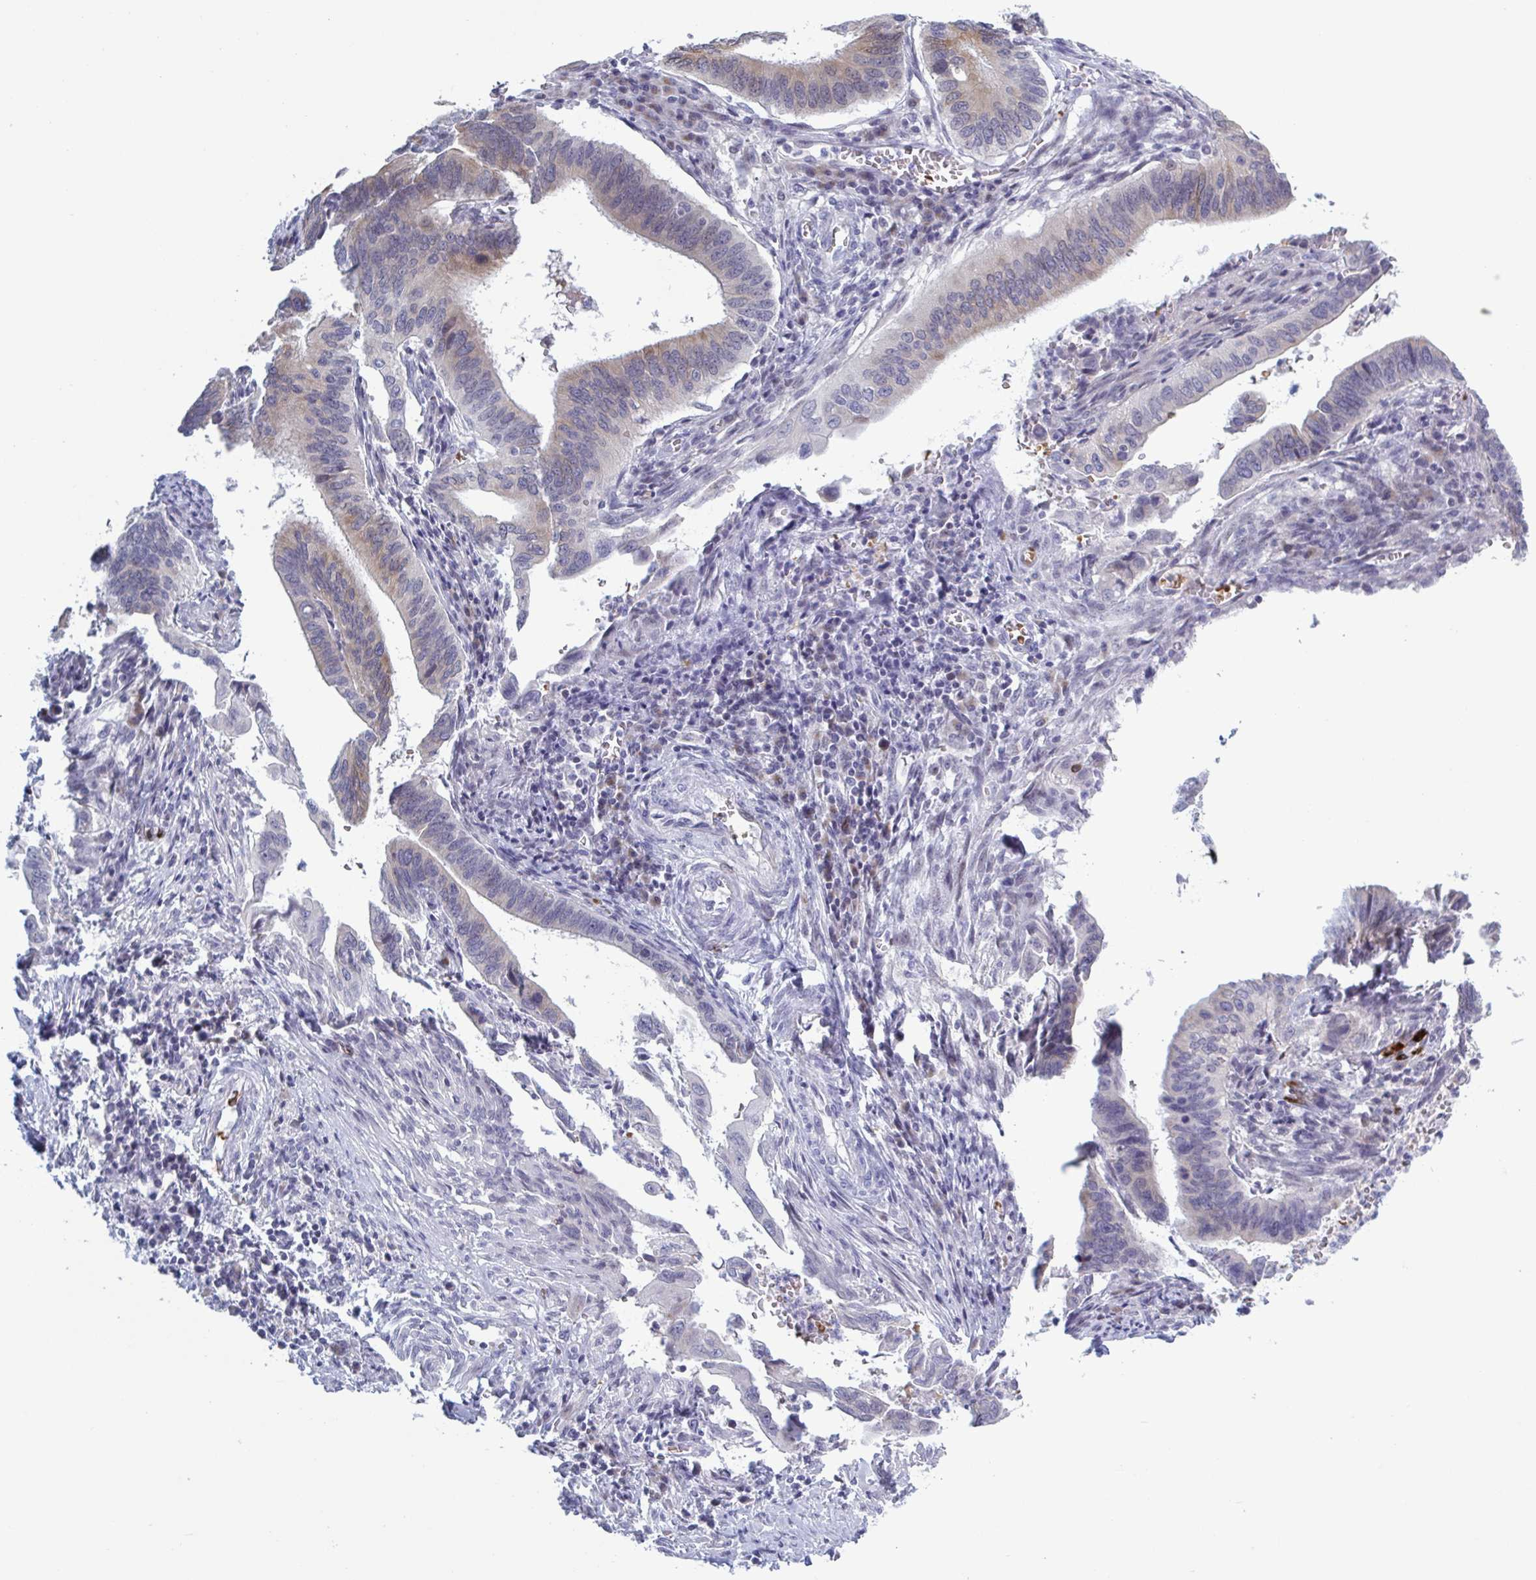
{"staining": {"intensity": "weak", "quantity": "<25%", "location": "cytoplasmic/membranous"}, "tissue": "cervical cancer", "cell_type": "Tumor cells", "image_type": "cancer", "snomed": [{"axis": "morphology", "description": "Adenocarcinoma, NOS"}, {"axis": "topography", "description": "Cervix"}], "caption": "Tumor cells show no significant staining in cervical cancer. (Stains: DAB immunohistochemistry (IHC) with hematoxylin counter stain, Microscopy: brightfield microscopy at high magnification).", "gene": "HSD11B2", "patient": {"sex": "female", "age": 42}}